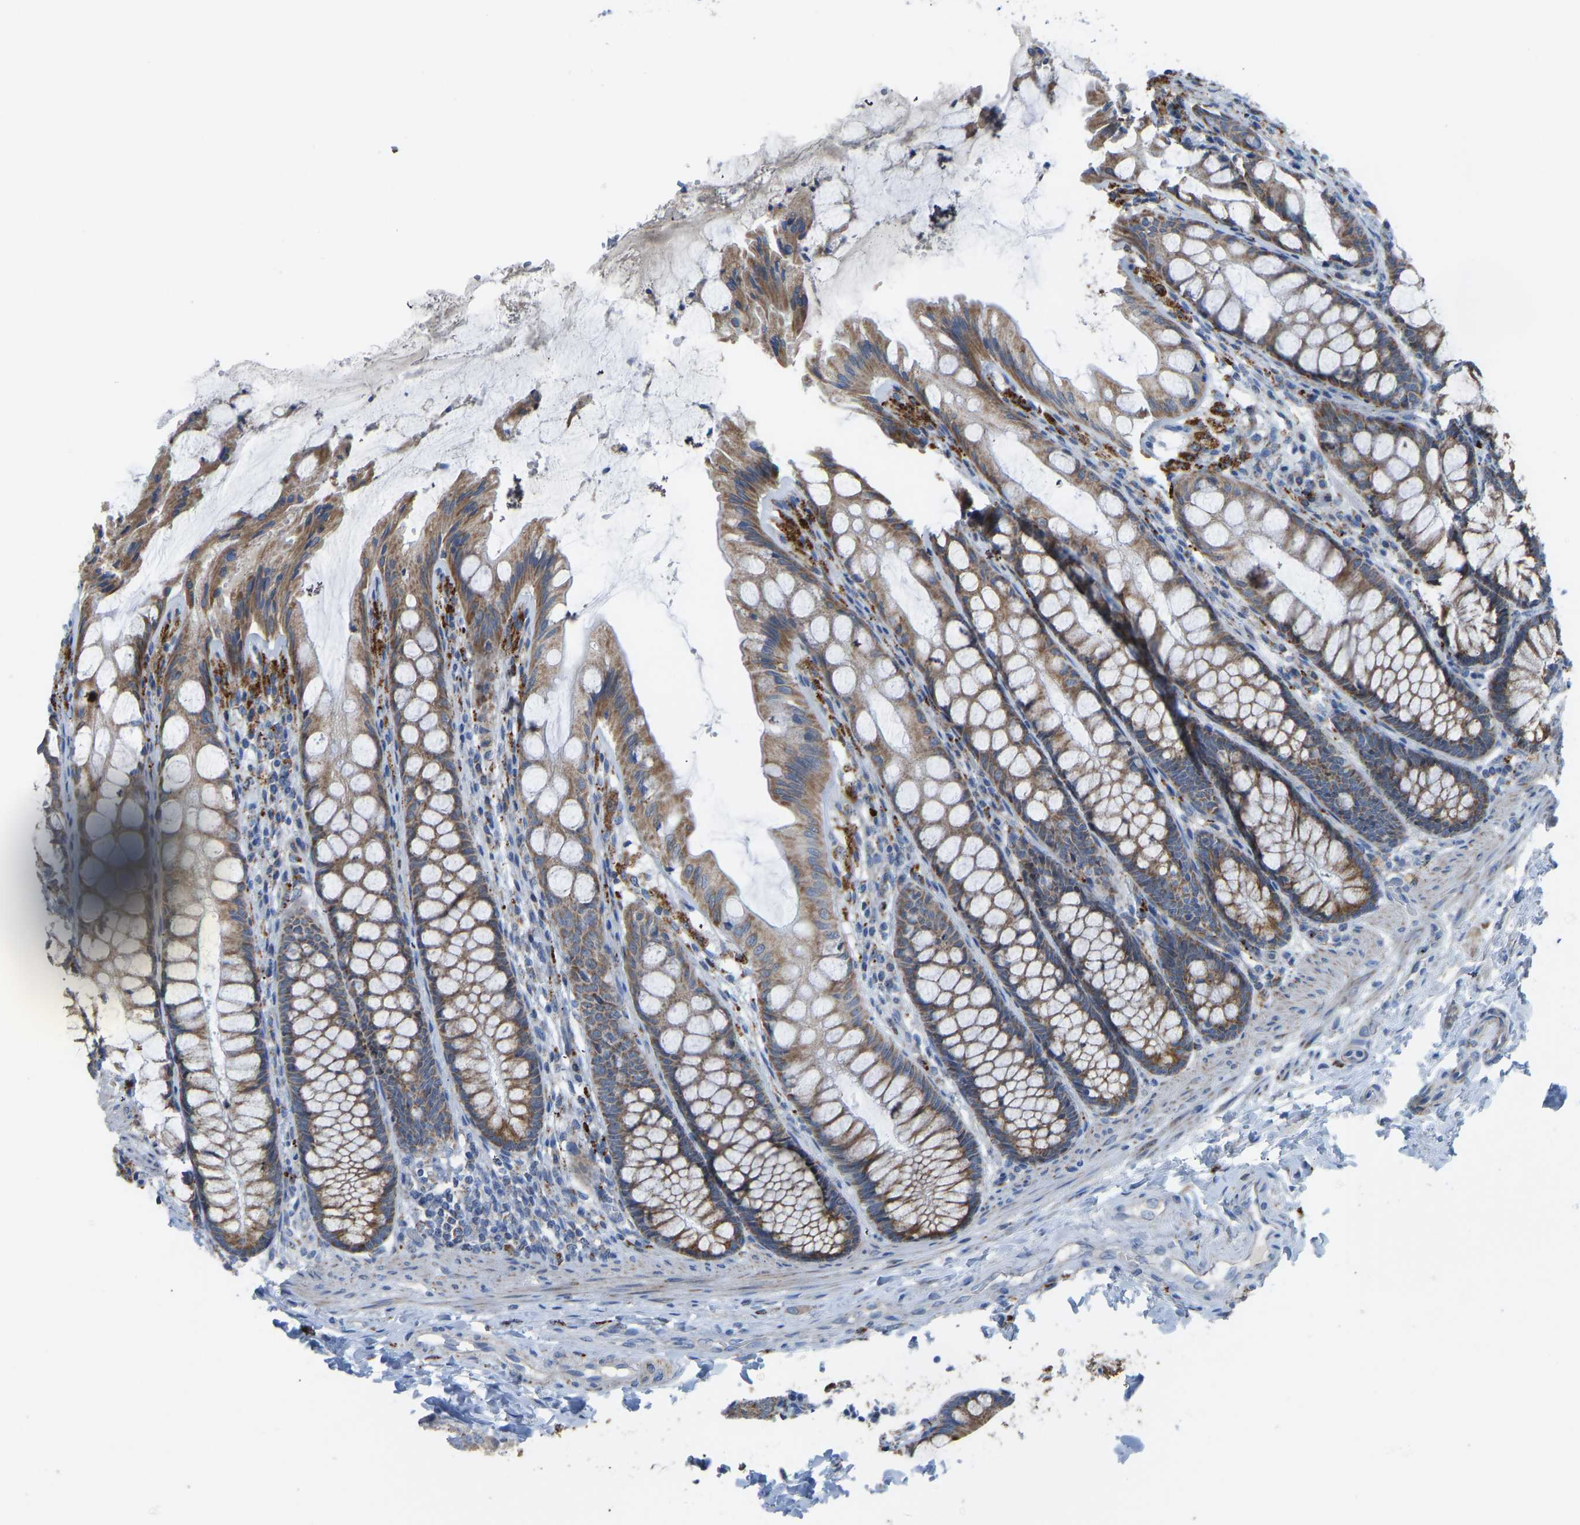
{"staining": {"intensity": "negative", "quantity": "none", "location": "none"}, "tissue": "colon", "cell_type": "Endothelial cells", "image_type": "normal", "snomed": [{"axis": "morphology", "description": "Normal tissue, NOS"}, {"axis": "topography", "description": "Colon"}], "caption": "Immunohistochemistry (IHC) photomicrograph of benign colon: colon stained with DAB shows no significant protein staining in endothelial cells.", "gene": "SMIM20", "patient": {"sex": "male", "age": 47}}